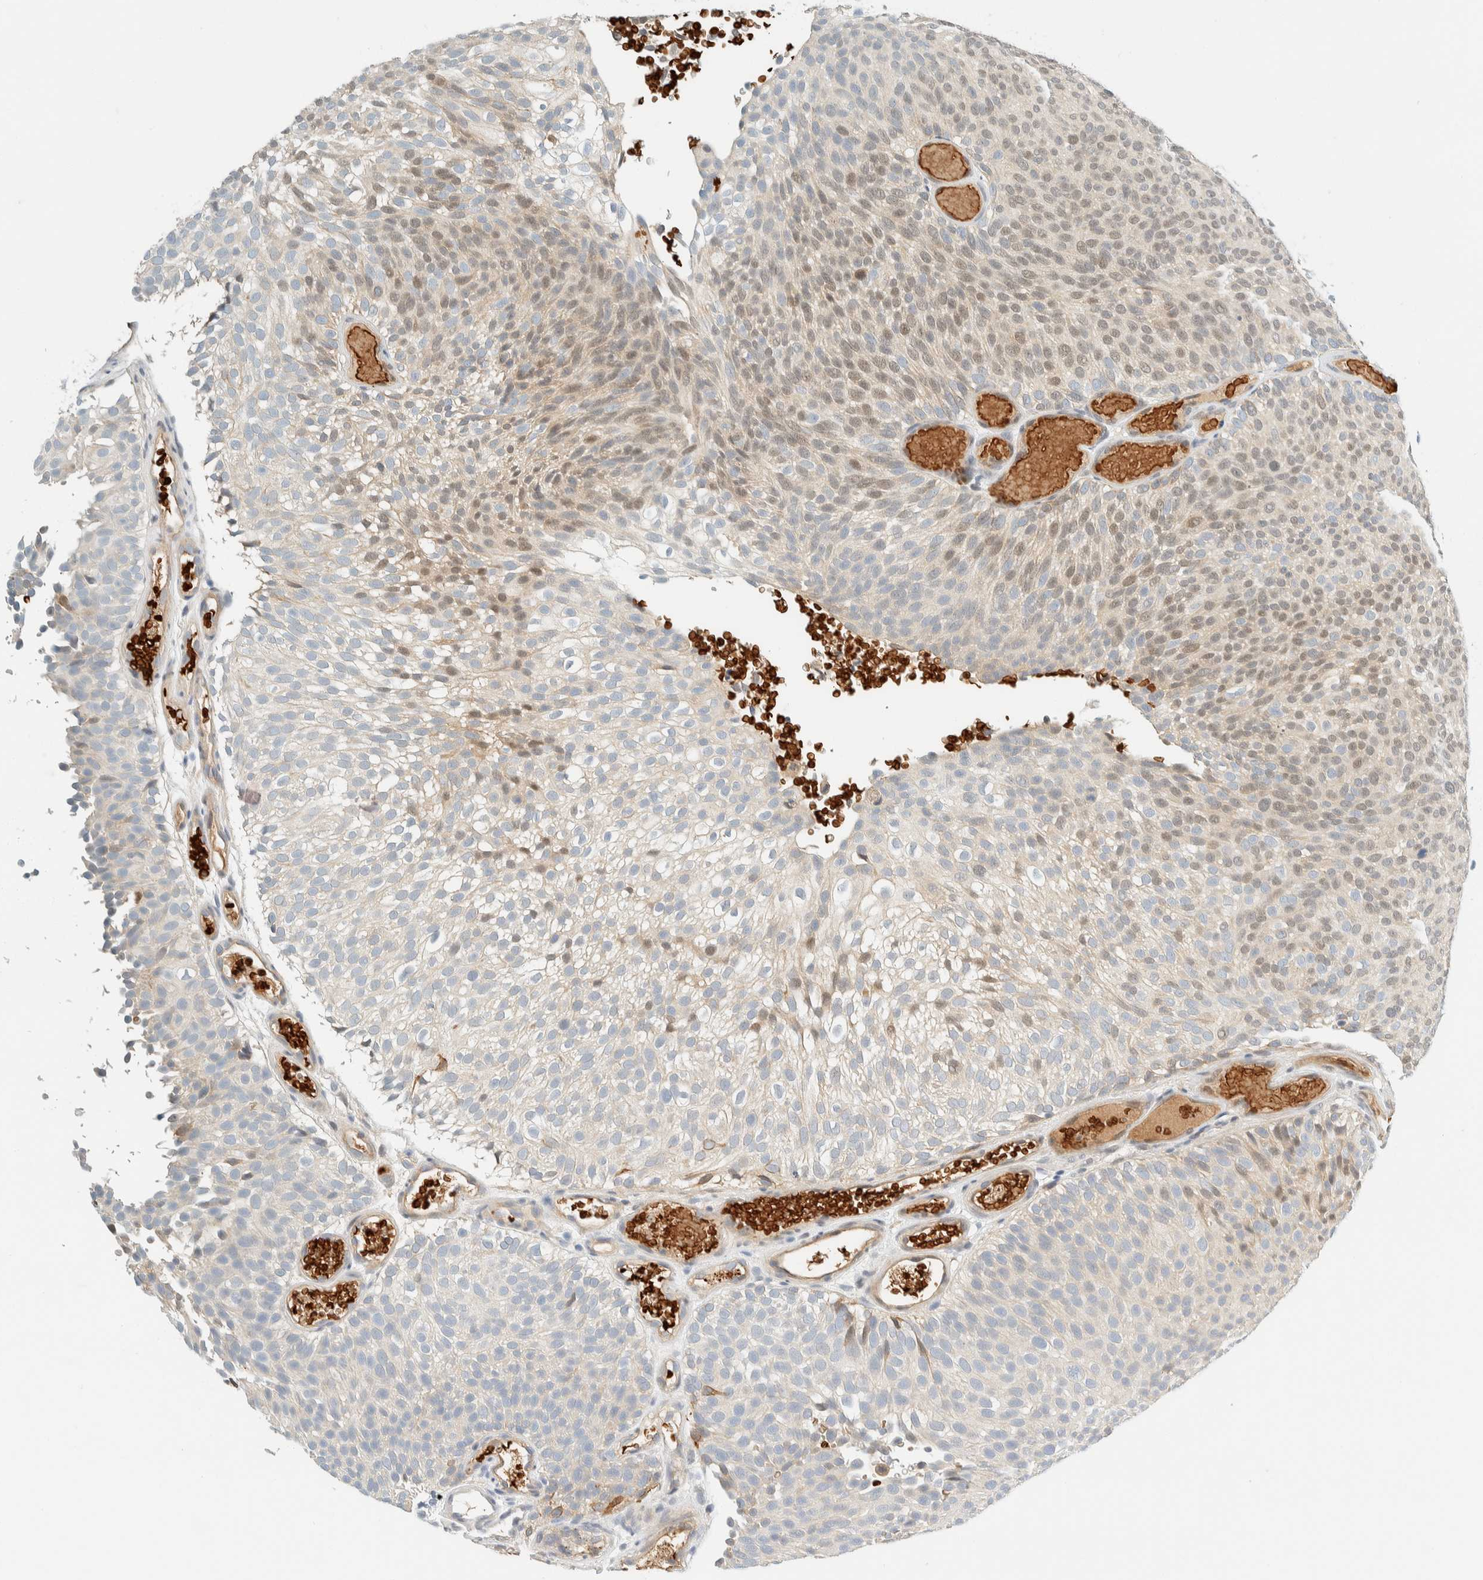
{"staining": {"intensity": "weak", "quantity": ">75%", "location": "nuclear"}, "tissue": "urothelial cancer", "cell_type": "Tumor cells", "image_type": "cancer", "snomed": [{"axis": "morphology", "description": "Urothelial carcinoma, Low grade"}, {"axis": "topography", "description": "Urinary bladder"}], "caption": "This micrograph shows immunohistochemistry (IHC) staining of human urothelial cancer, with low weak nuclear positivity in approximately >75% of tumor cells.", "gene": "TSTD2", "patient": {"sex": "male", "age": 78}}